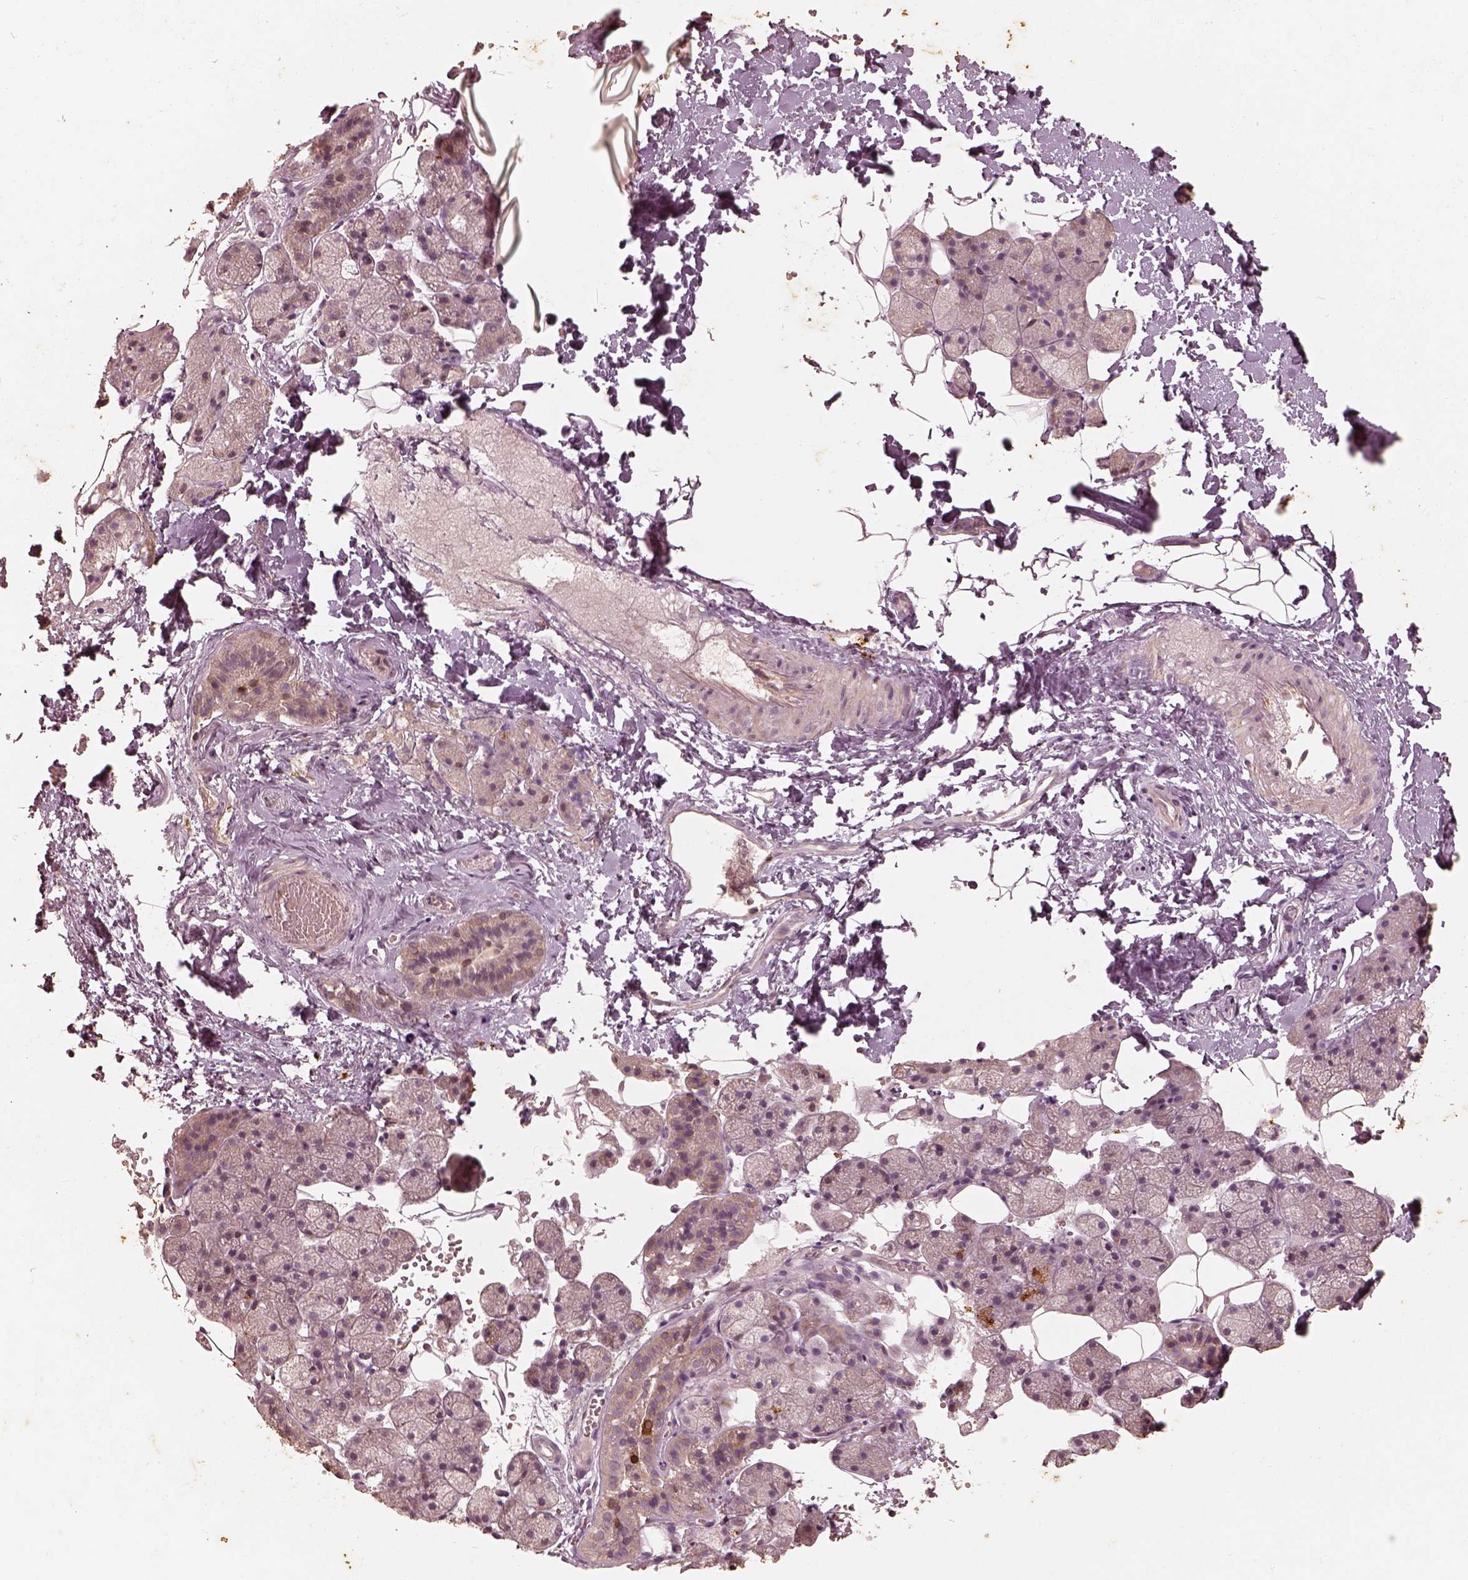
{"staining": {"intensity": "weak", "quantity": "25%-75%", "location": "cytoplasmic/membranous"}, "tissue": "salivary gland", "cell_type": "Glandular cells", "image_type": "normal", "snomed": [{"axis": "morphology", "description": "Normal tissue, NOS"}, {"axis": "topography", "description": "Salivary gland"}], "caption": "Salivary gland stained with IHC demonstrates weak cytoplasmic/membranous expression in about 25%-75% of glandular cells.", "gene": "WLS", "patient": {"sex": "male", "age": 38}}